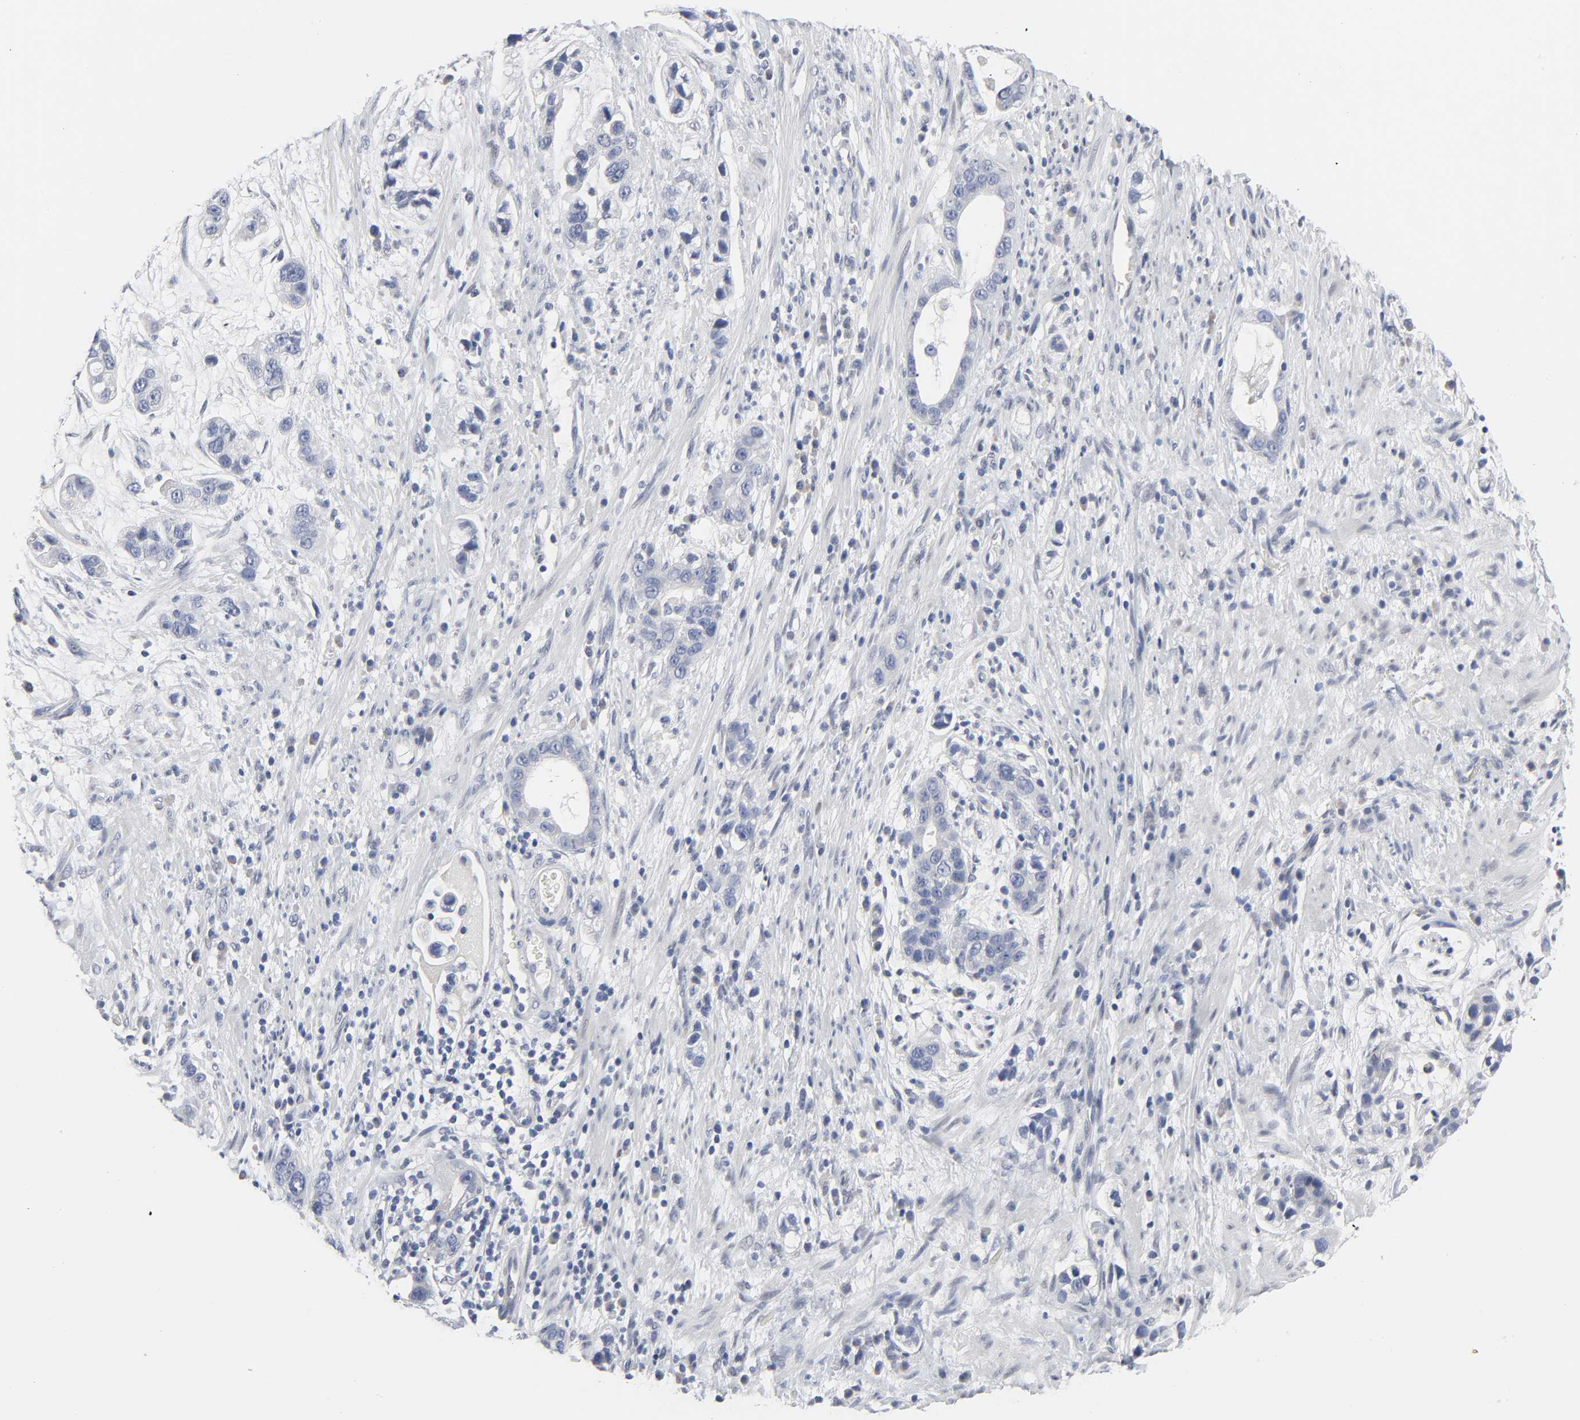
{"staining": {"intensity": "negative", "quantity": "none", "location": "none"}, "tissue": "stomach cancer", "cell_type": "Tumor cells", "image_type": "cancer", "snomed": [{"axis": "morphology", "description": "Adenocarcinoma, NOS"}, {"axis": "topography", "description": "Stomach, lower"}], "caption": "IHC of human stomach cancer (adenocarcinoma) shows no expression in tumor cells.", "gene": "SALL2", "patient": {"sex": "female", "age": 93}}